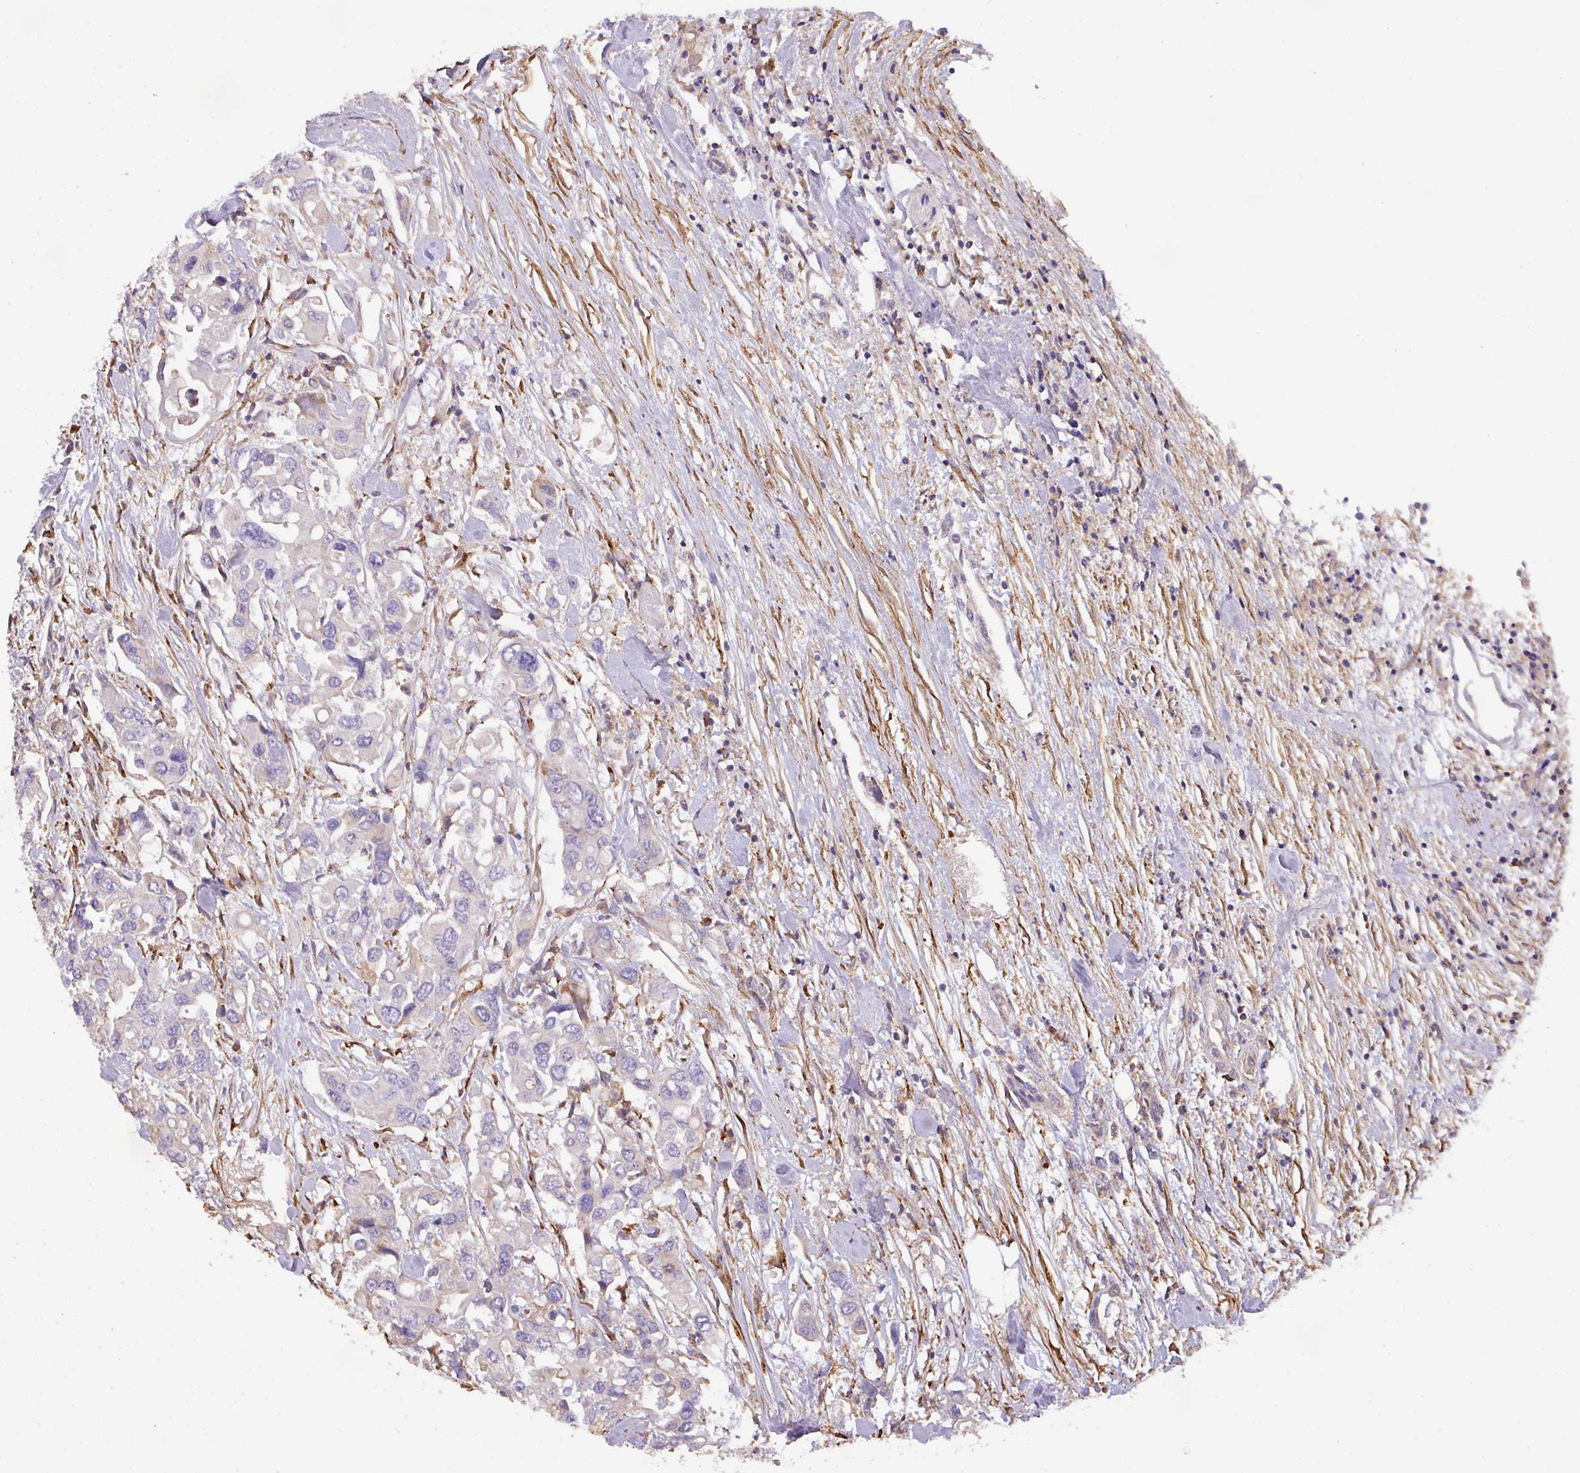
{"staining": {"intensity": "negative", "quantity": "none", "location": "none"}, "tissue": "colorectal cancer", "cell_type": "Tumor cells", "image_type": "cancer", "snomed": [{"axis": "morphology", "description": "Adenocarcinoma, NOS"}, {"axis": "topography", "description": "Colon"}], "caption": "Protein analysis of adenocarcinoma (colorectal) reveals no significant staining in tumor cells.", "gene": "LRRC41", "patient": {"sex": "male", "age": 77}}